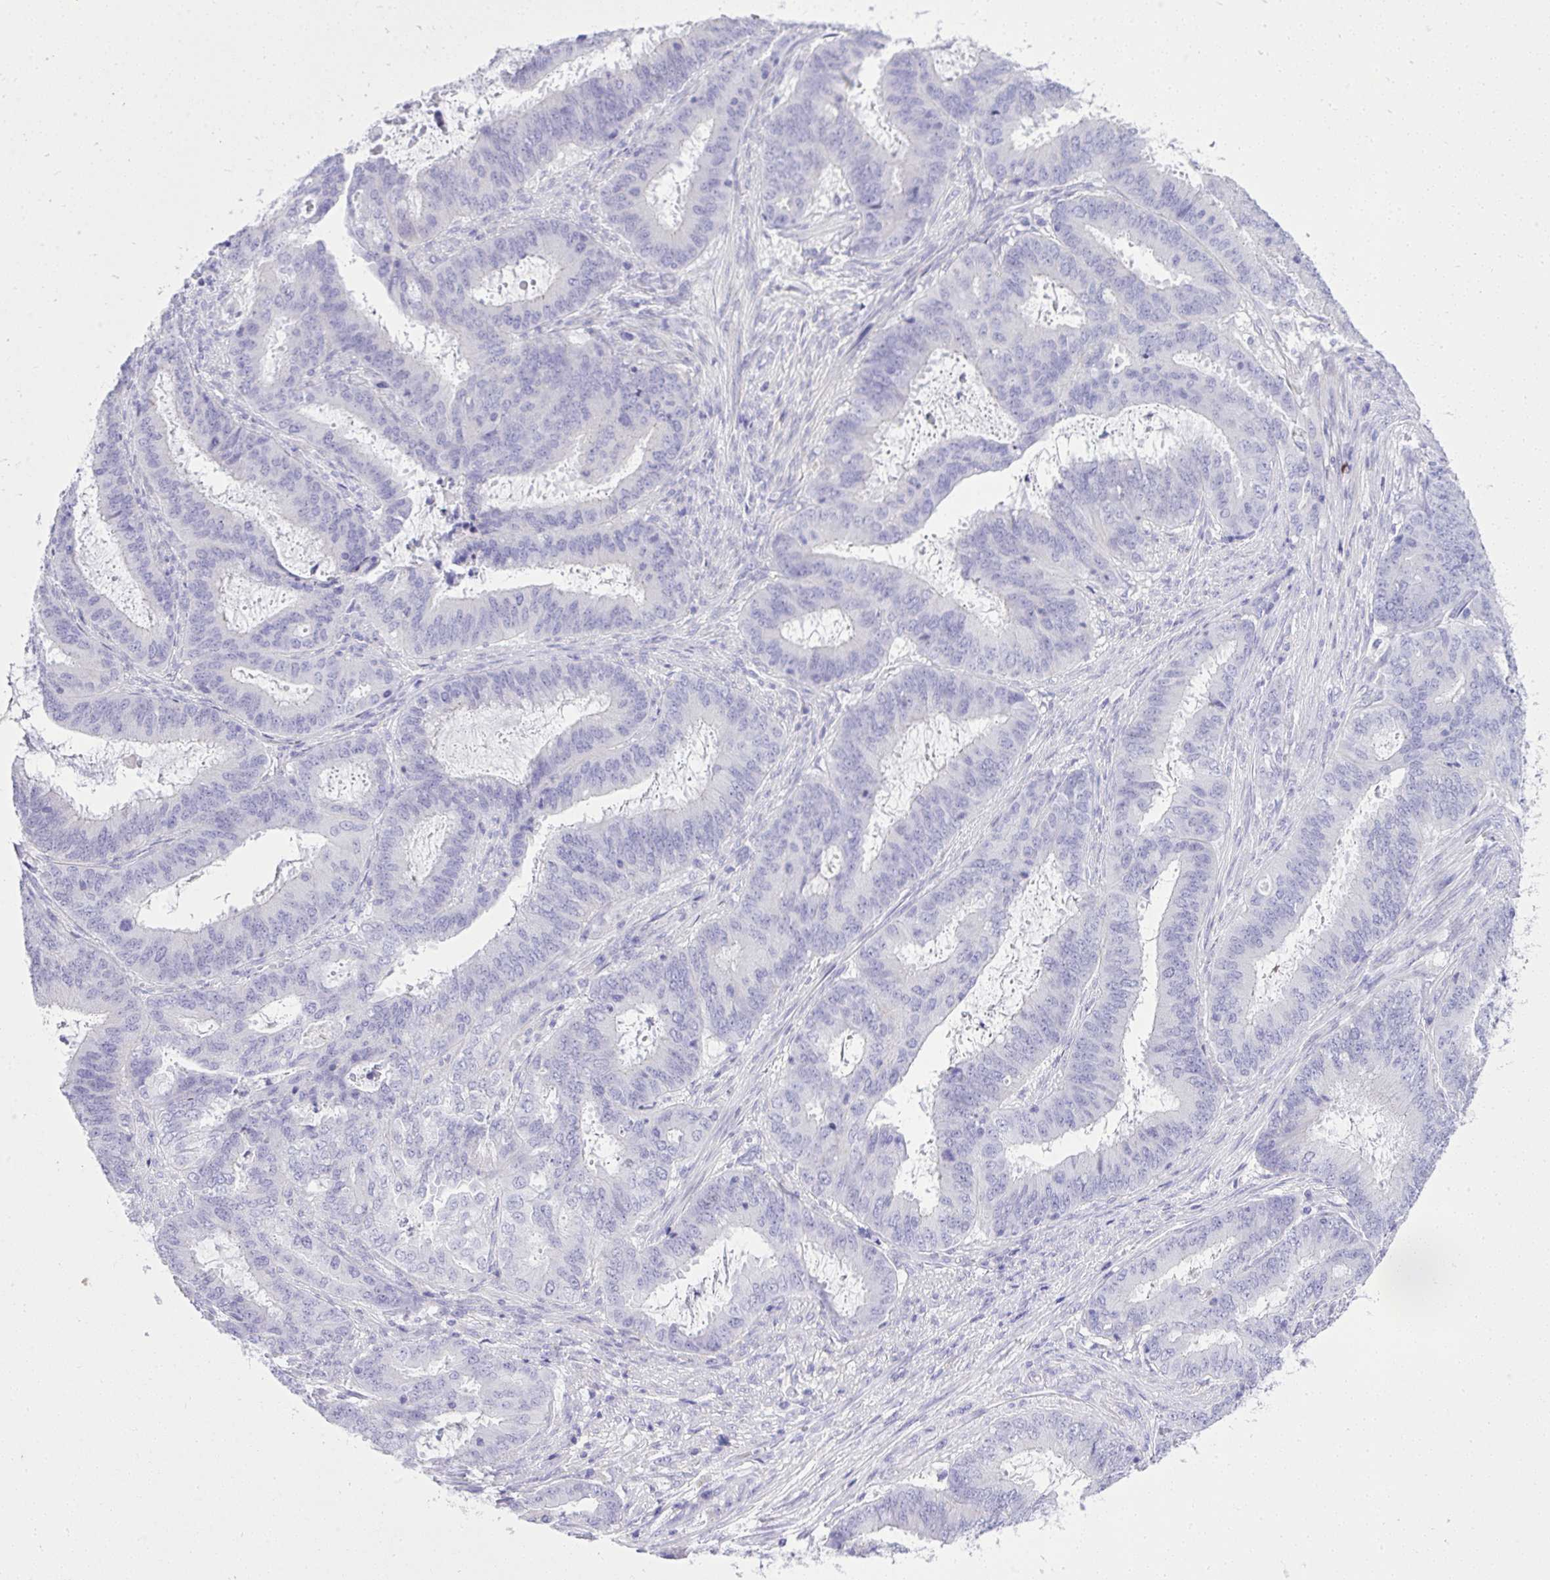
{"staining": {"intensity": "negative", "quantity": "none", "location": "none"}, "tissue": "endometrial cancer", "cell_type": "Tumor cells", "image_type": "cancer", "snomed": [{"axis": "morphology", "description": "Adenocarcinoma, NOS"}, {"axis": "topography", "description": "Endometrium"}], "caption": "Immunohistochemistry (IHC) of human endometrial adenocarcinoma exhibits no positivity in tumor cells.", "gene": "ST6GALNAC3", "patient": {"sex": "female", "age": 51}}